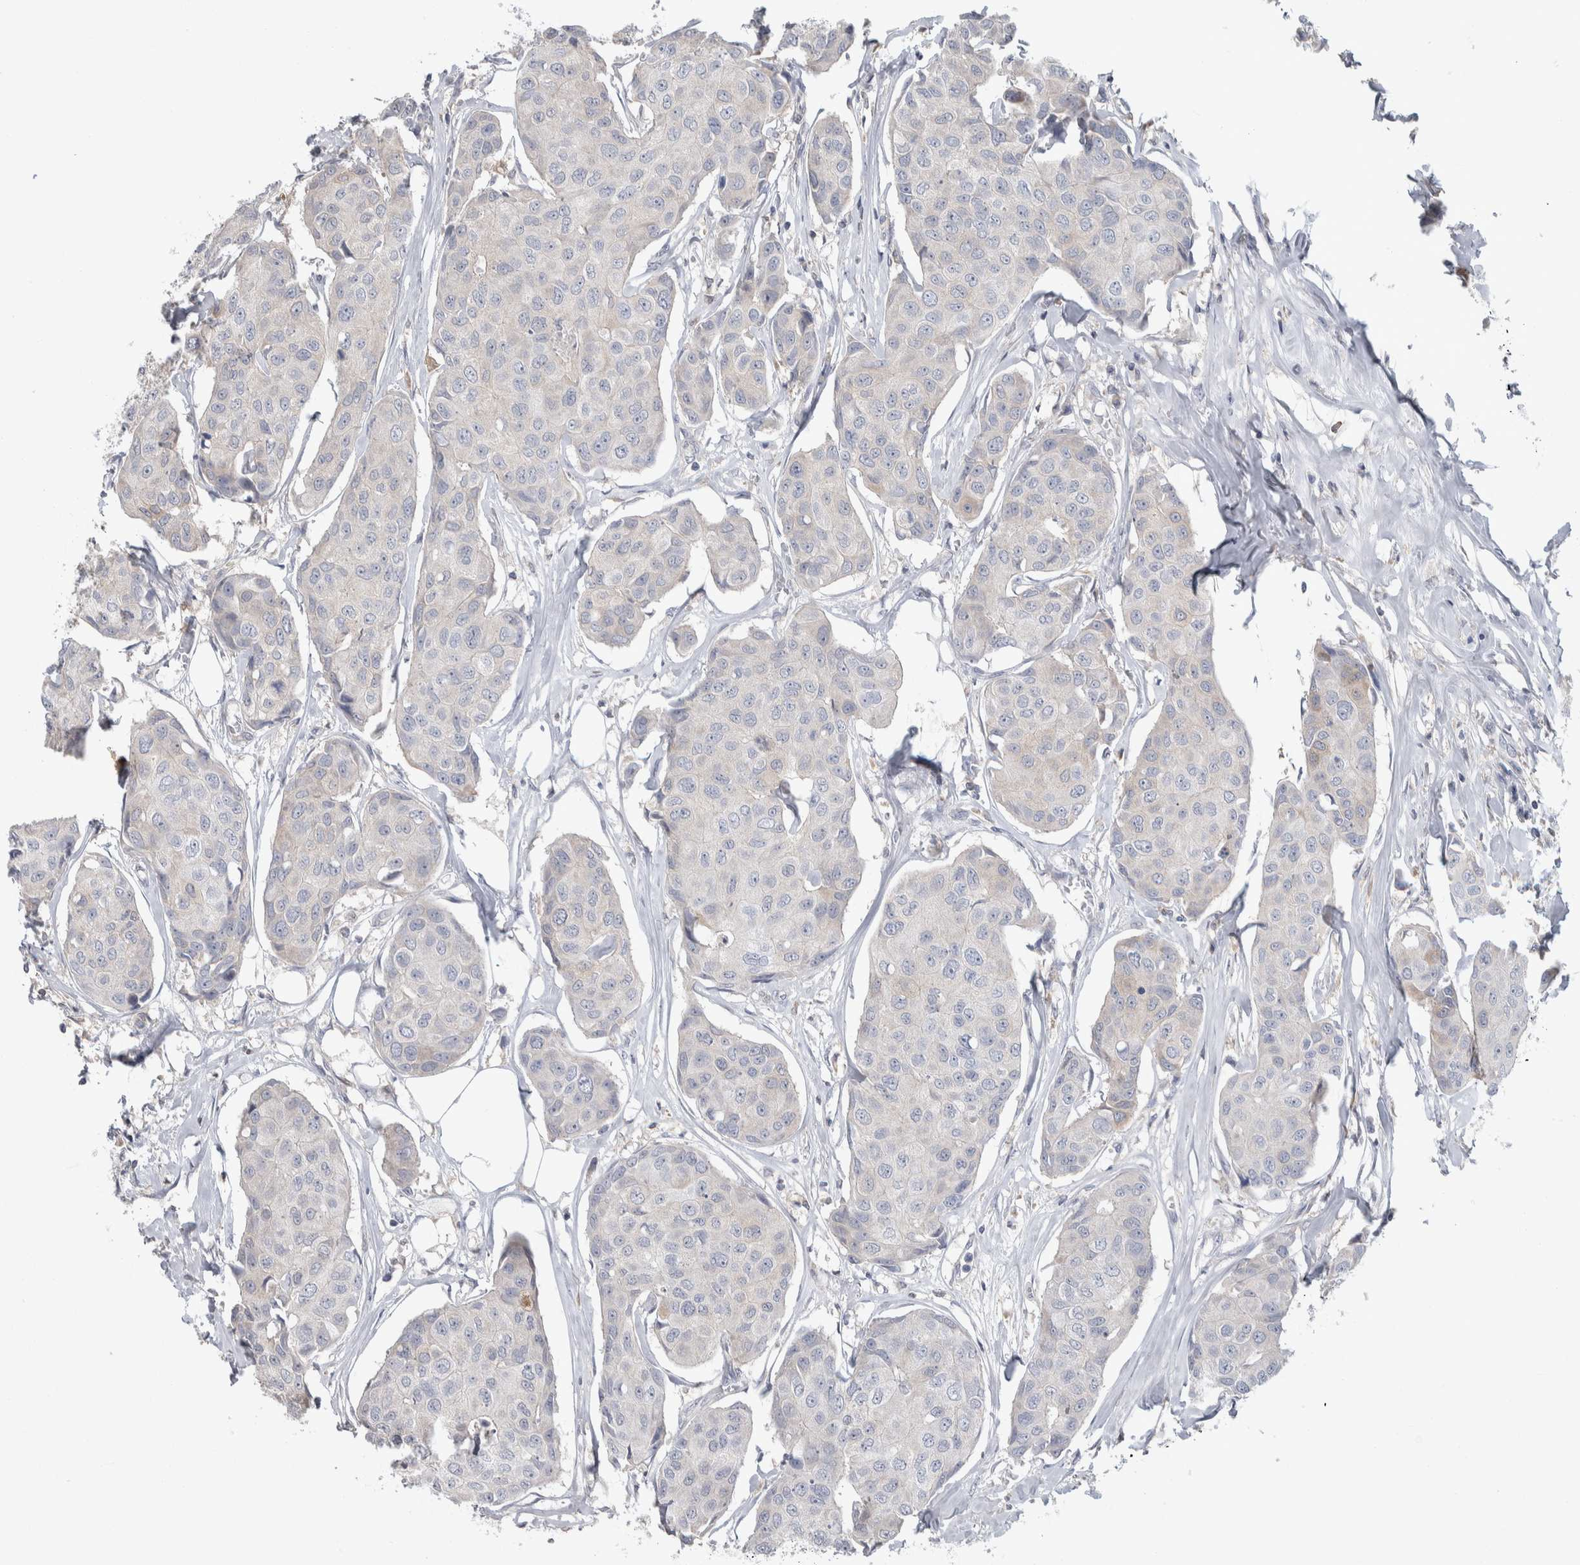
{"staining": {"intensity": "negative", "quantity": "none", "location": "none"}, "tissue": "breast cancer", "cell_type": "Tumor cells", "image_type": "cancer", "snomed": [{"axis": "morphology", "description": "Duct carcinoma"}, {"axis": "topography", "description": "Breast"}], "caption": "IHC histopathology image of neoplastic tissue: human breast infiltrating ductal carcinoma stained with DAB (3,3'-diaminobenzidine) shows no significant protein expression in tumor cells.", "gene": "HTATIP2", "patient": {"sex": "female", "age": 80}}